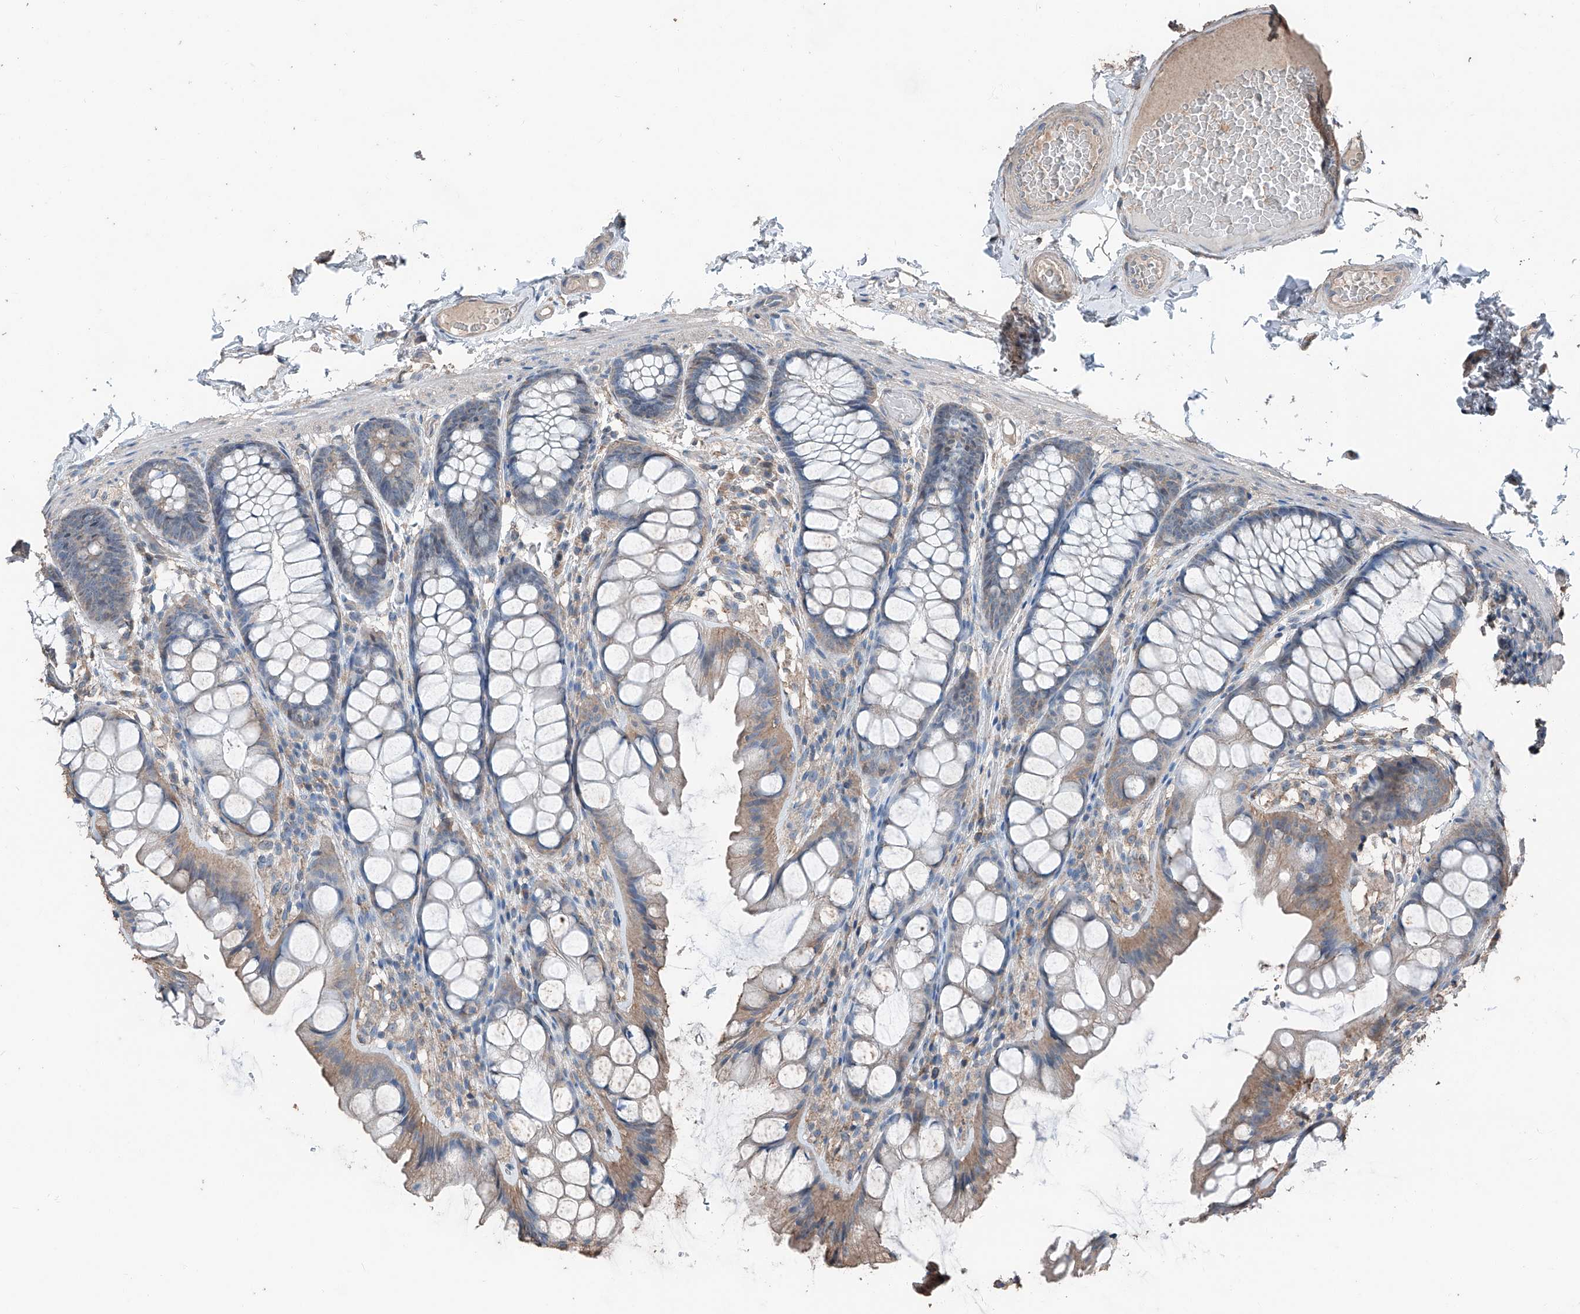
{"staining": {"intensity": "negative", "quantity": "none", "location": "none"}, "tissue": "colon", "cell_type": "Endothelial cells", "image_type": "normal", "snomed": [{"axis": "morphology", "description": "Normal tissue, NOS"}, {"axis": "topography", "description": "Colon"}], "caption": "DAB (3,3'-diaminobenzidine) immunohistochemical staining of normal colon reveals no significant staining in endothelial cells.", "gene": "MAMLD1", "patient": {"sex": "male", "age": 47}}